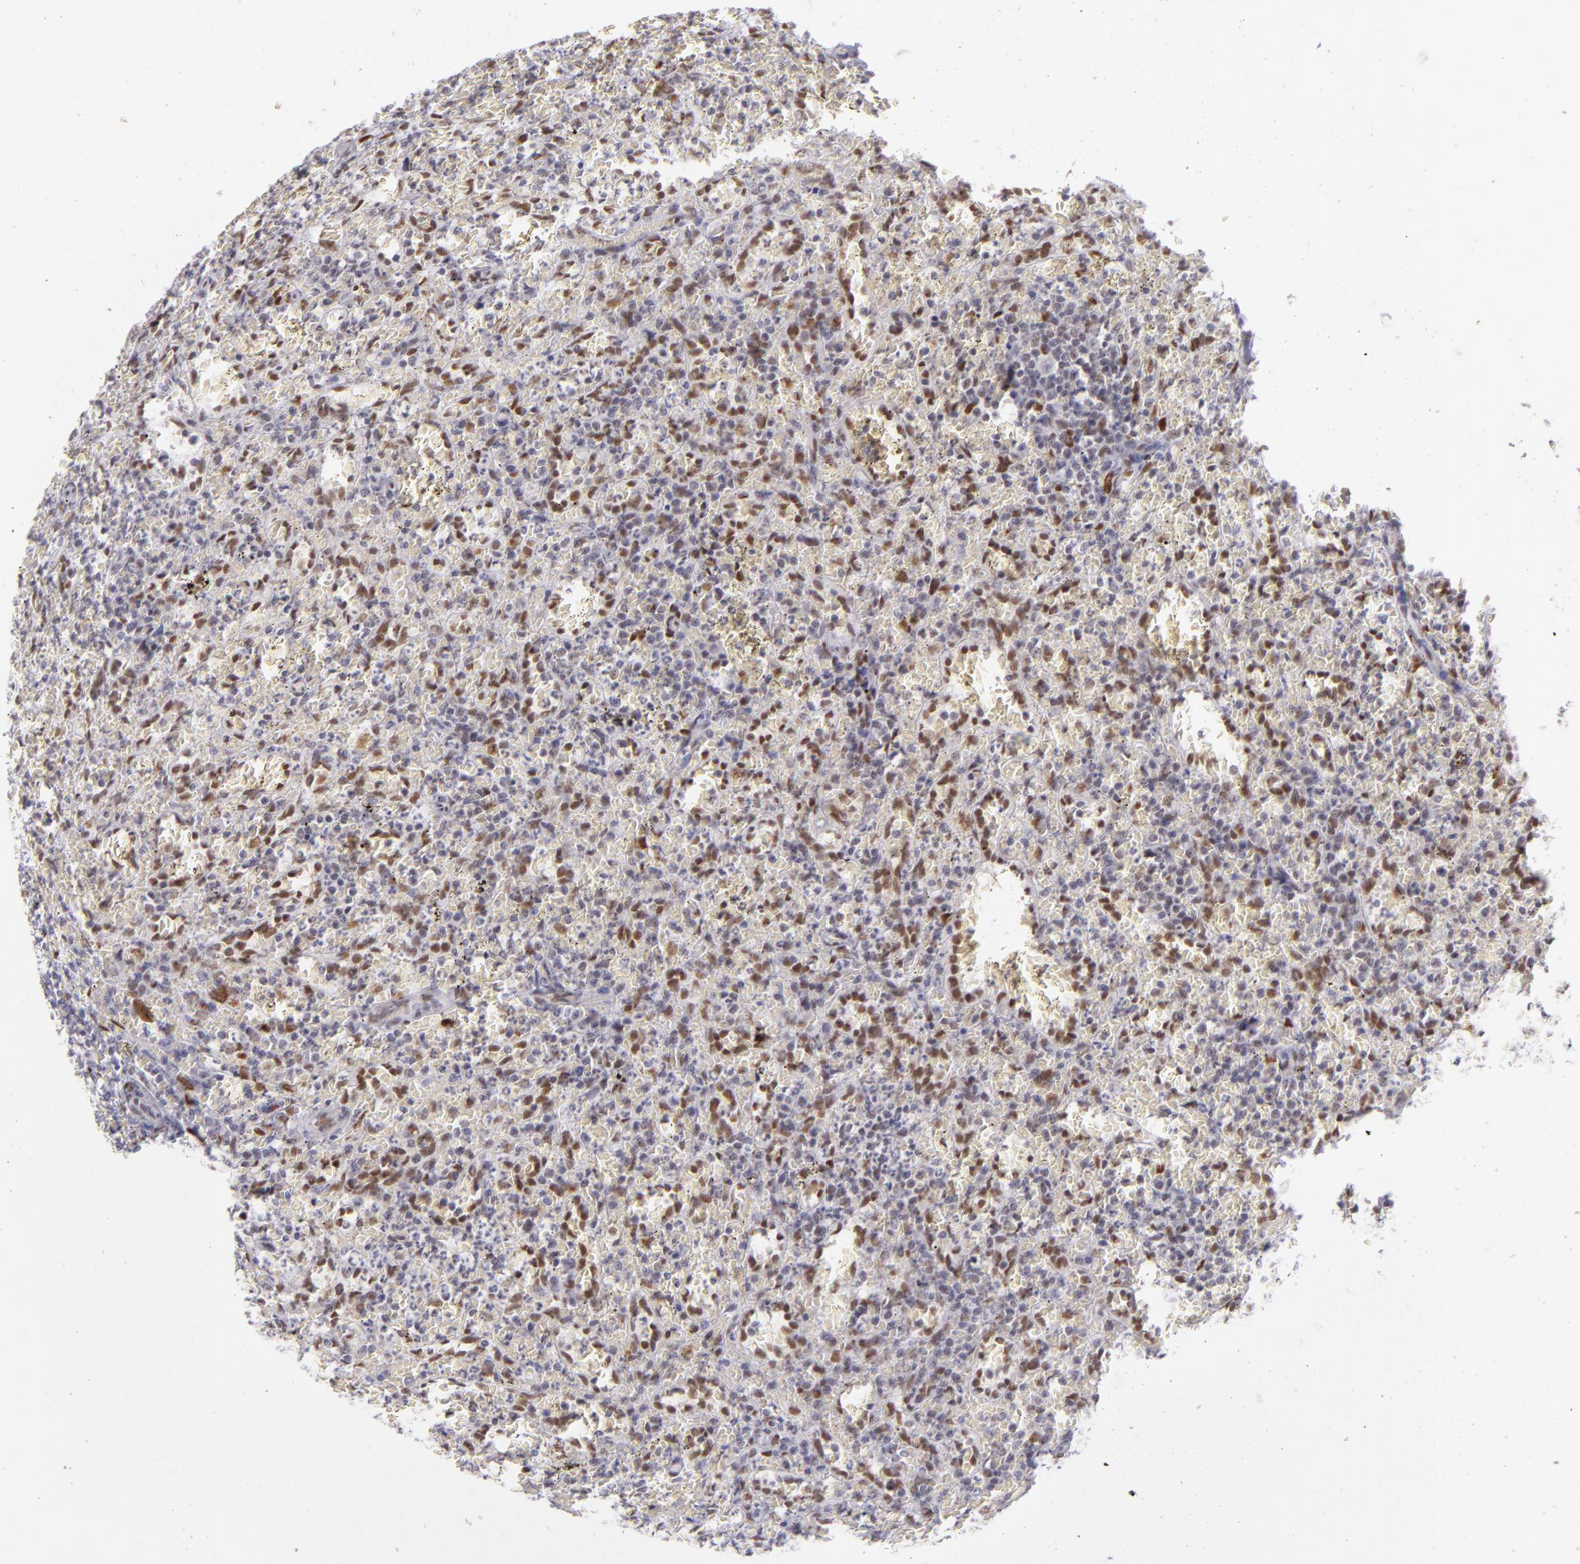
{"staining": {"intensity": "moderate", "quantity": "25%-75%", "location": "nuclear"}, "tissue": "lymphoma", "cell_type": "Tumor cells", "image_type": "cancer", "snomed": [{"axis": "morphology", "description": "Malignant lymphoma, non-Hodgkin's type, Low grade"}, {"axis": "topography", "description": "Spleen"}], "caption": "Moderate nuclear expression is appreciated in about 25%-75% of tumor cells in malignant lymphoma, non-Hodgkin's type (low-grade).", "gene": "TOP3A", "patient": {"sex": "female", "age": 64}}